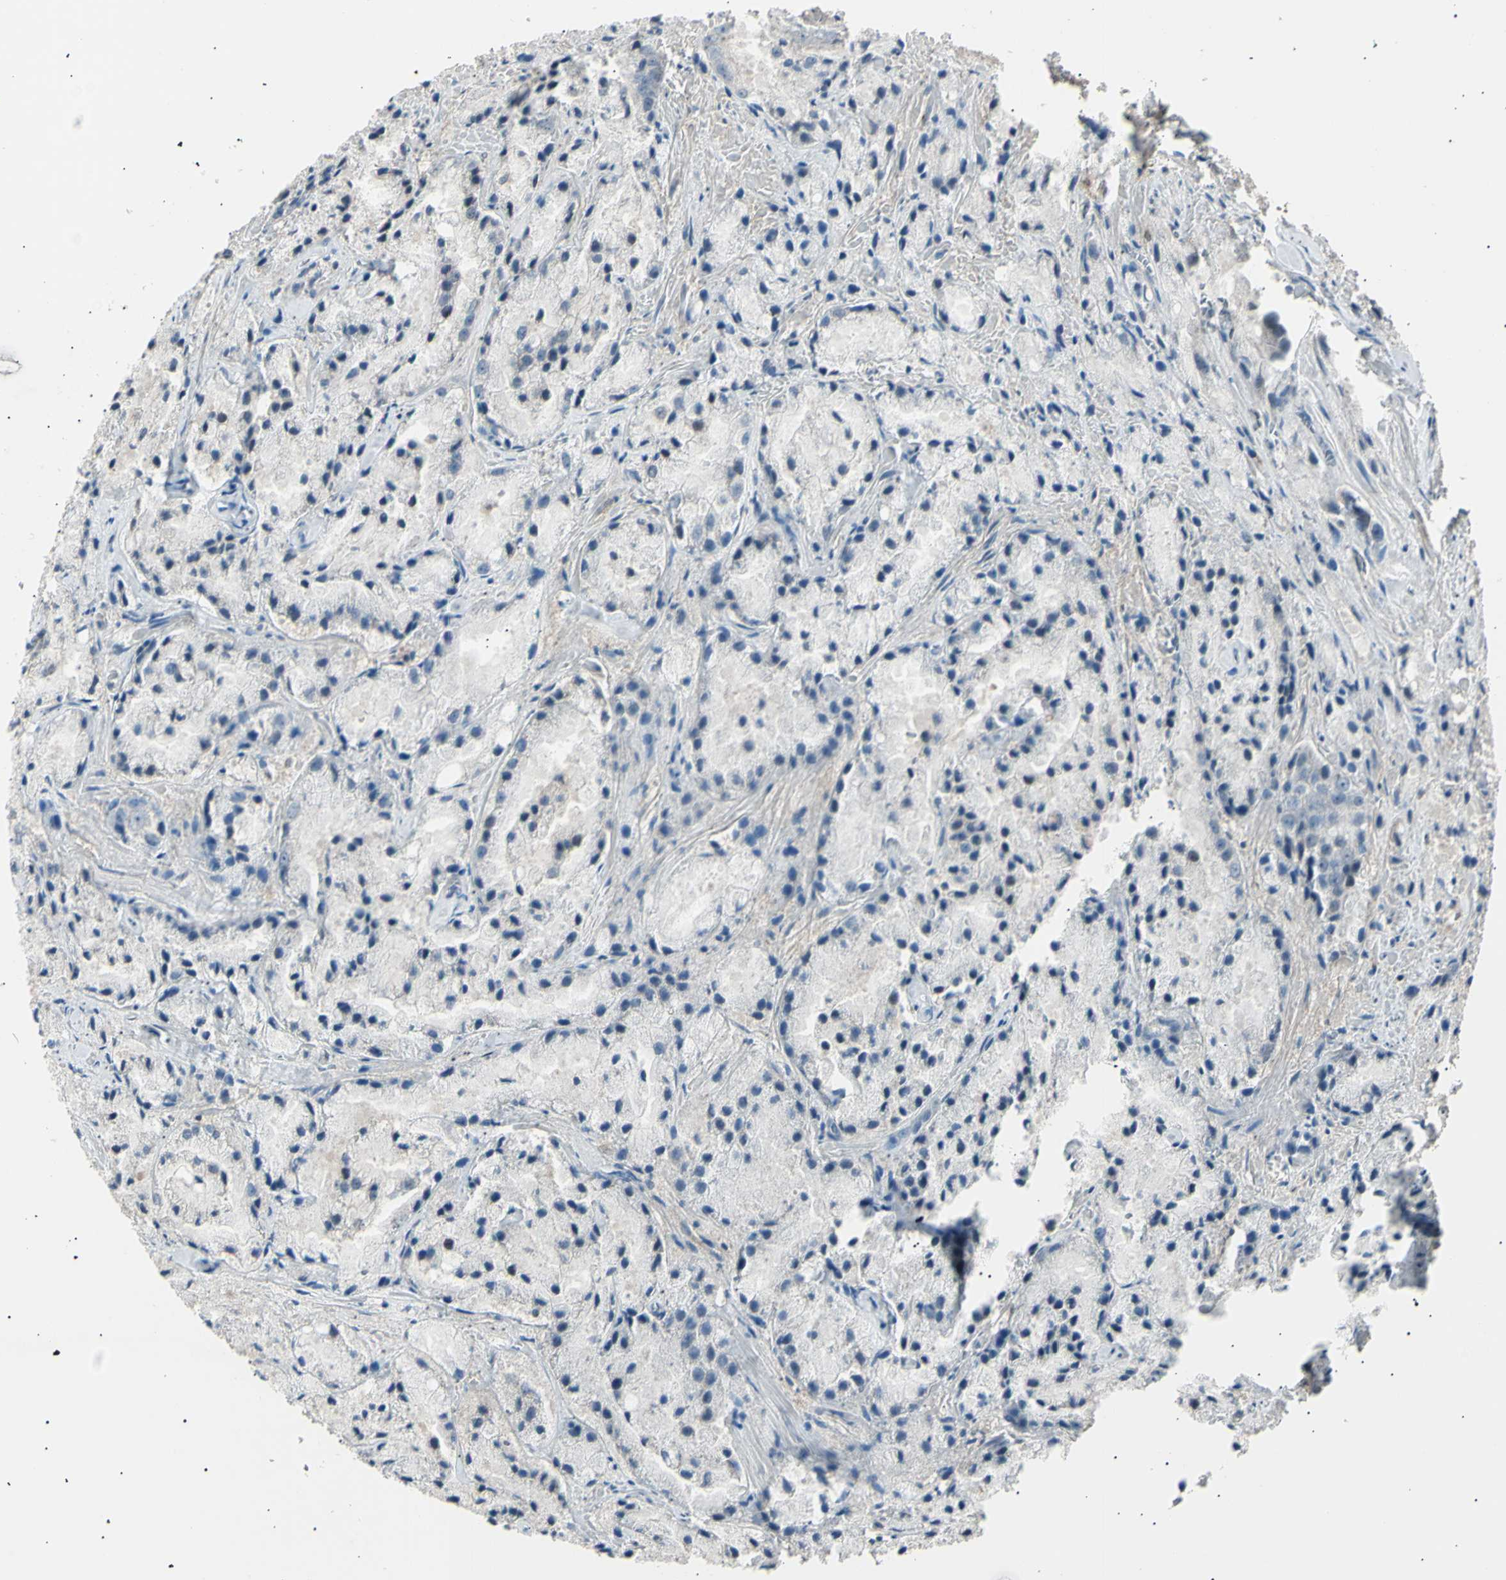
{"staining": {"intensity": "negative", "quantity": "none", "location": "none"}, "tissue": "prostate cancer", "cell_type": "Tumor cells", "image_type": "cancer", "snomed": [{"axis": "morphology", "description": "Adenocarcinoma, Low grade"}, {"axis": "topography", "description": "Prostate"}], "caption": "This is an immunohistochemistry micrograph of human adenocarcinoma (low-grade) (prostate). There is no positivity in tumor cells.", "gene": "LHPP", "patient": {"sex": "male", "age": 64}}